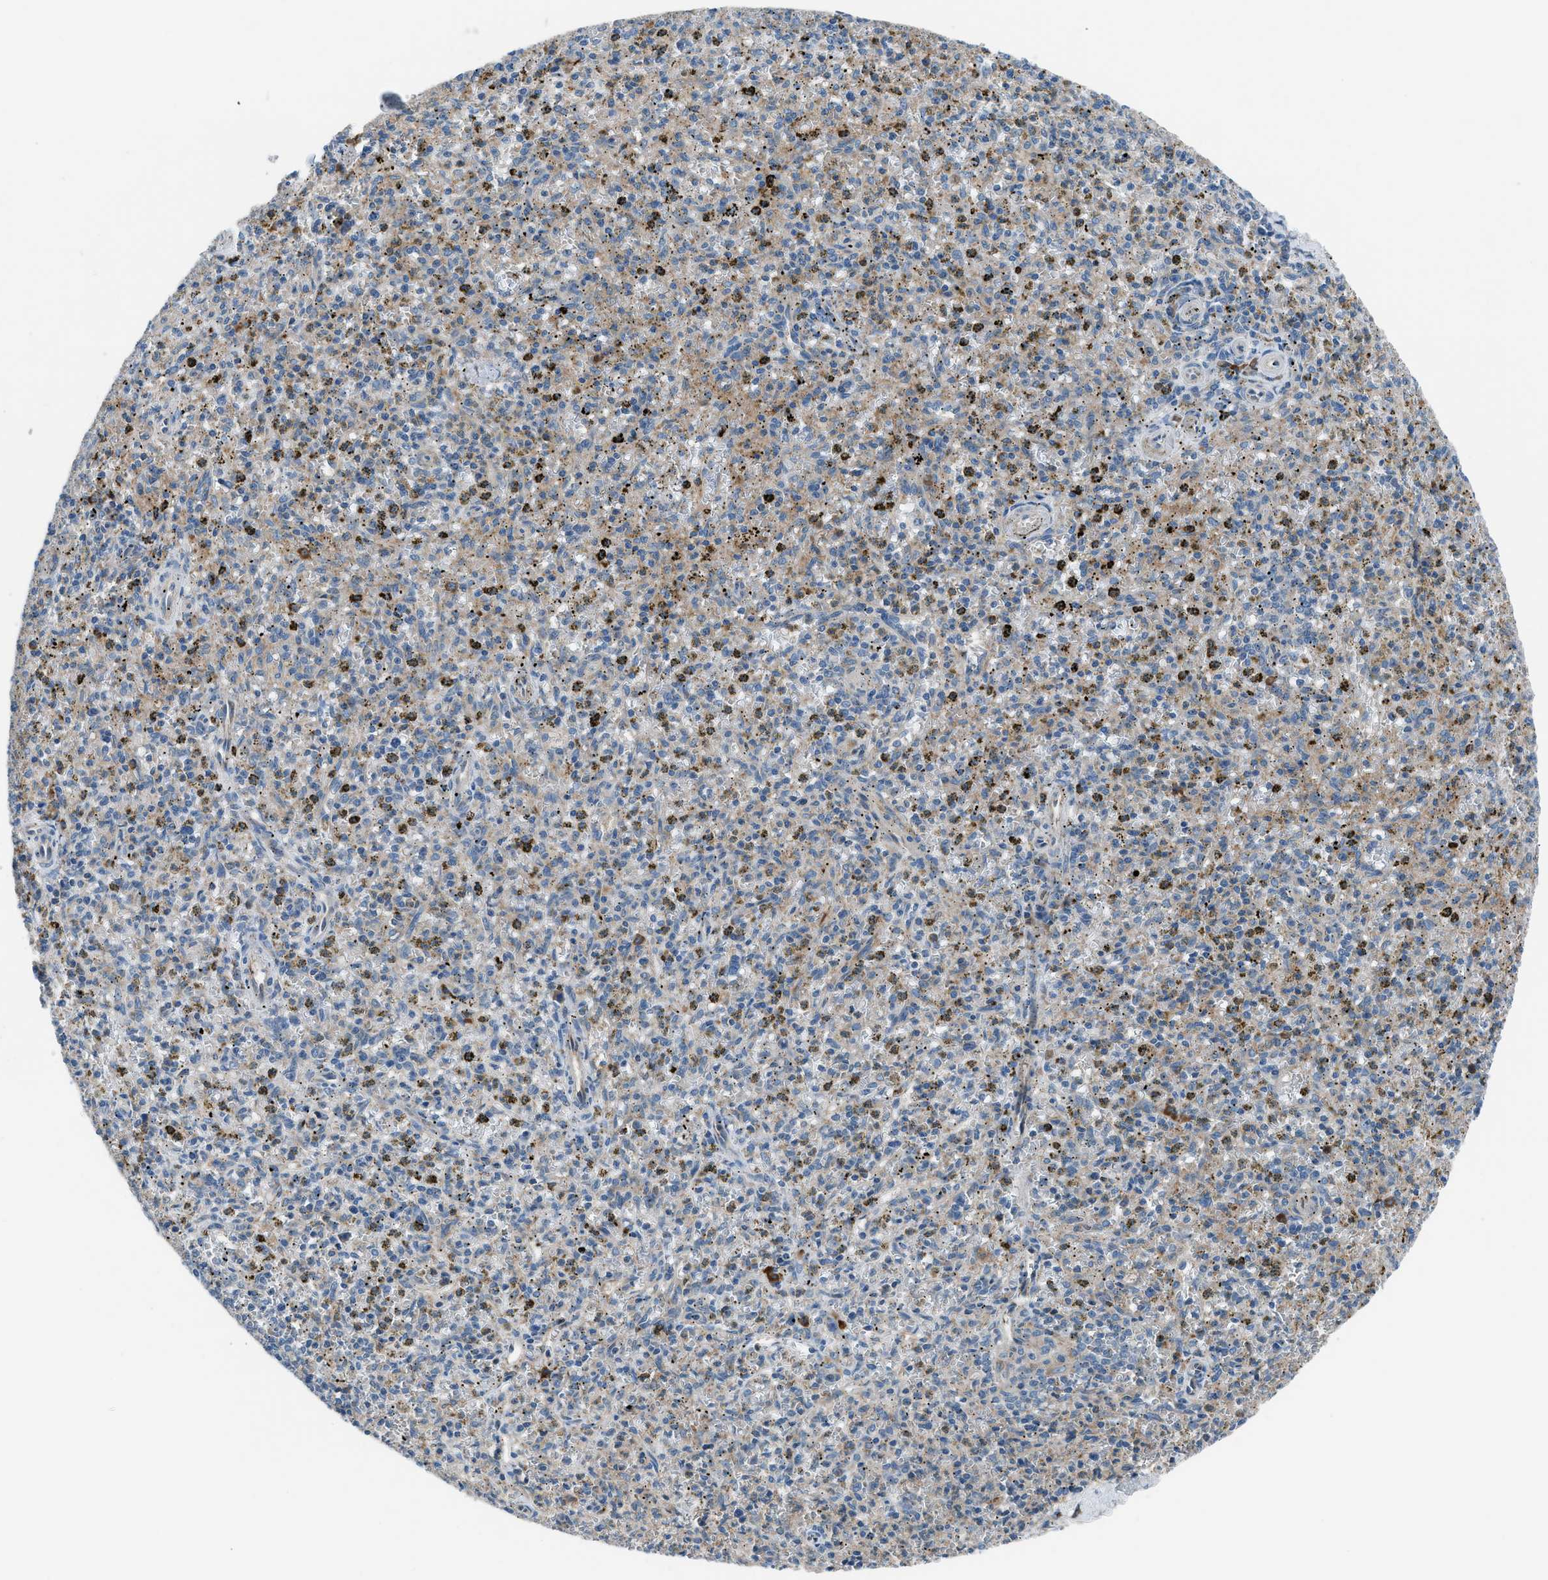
{"staining": {"intensity": "moderate", "quantity": "<25%", "location": "cytoplasmic/membranous"}, "tissue": "spleen", "cell_type": "Cells in red pulp", "image_type": "normal", "snomed": [{"axis": "morphology", "description": "Normal tissue, NOS"}, {"axis": "topography", "description": "Spleen"}], "caption": "This is a micrograph of IHC staining of normal spleen, which shows moderate expression in the cytoplasmic/membranous of cells in red pulp.", "gene": "HEG1", "patient": {"sex": "male", "age": 72}}